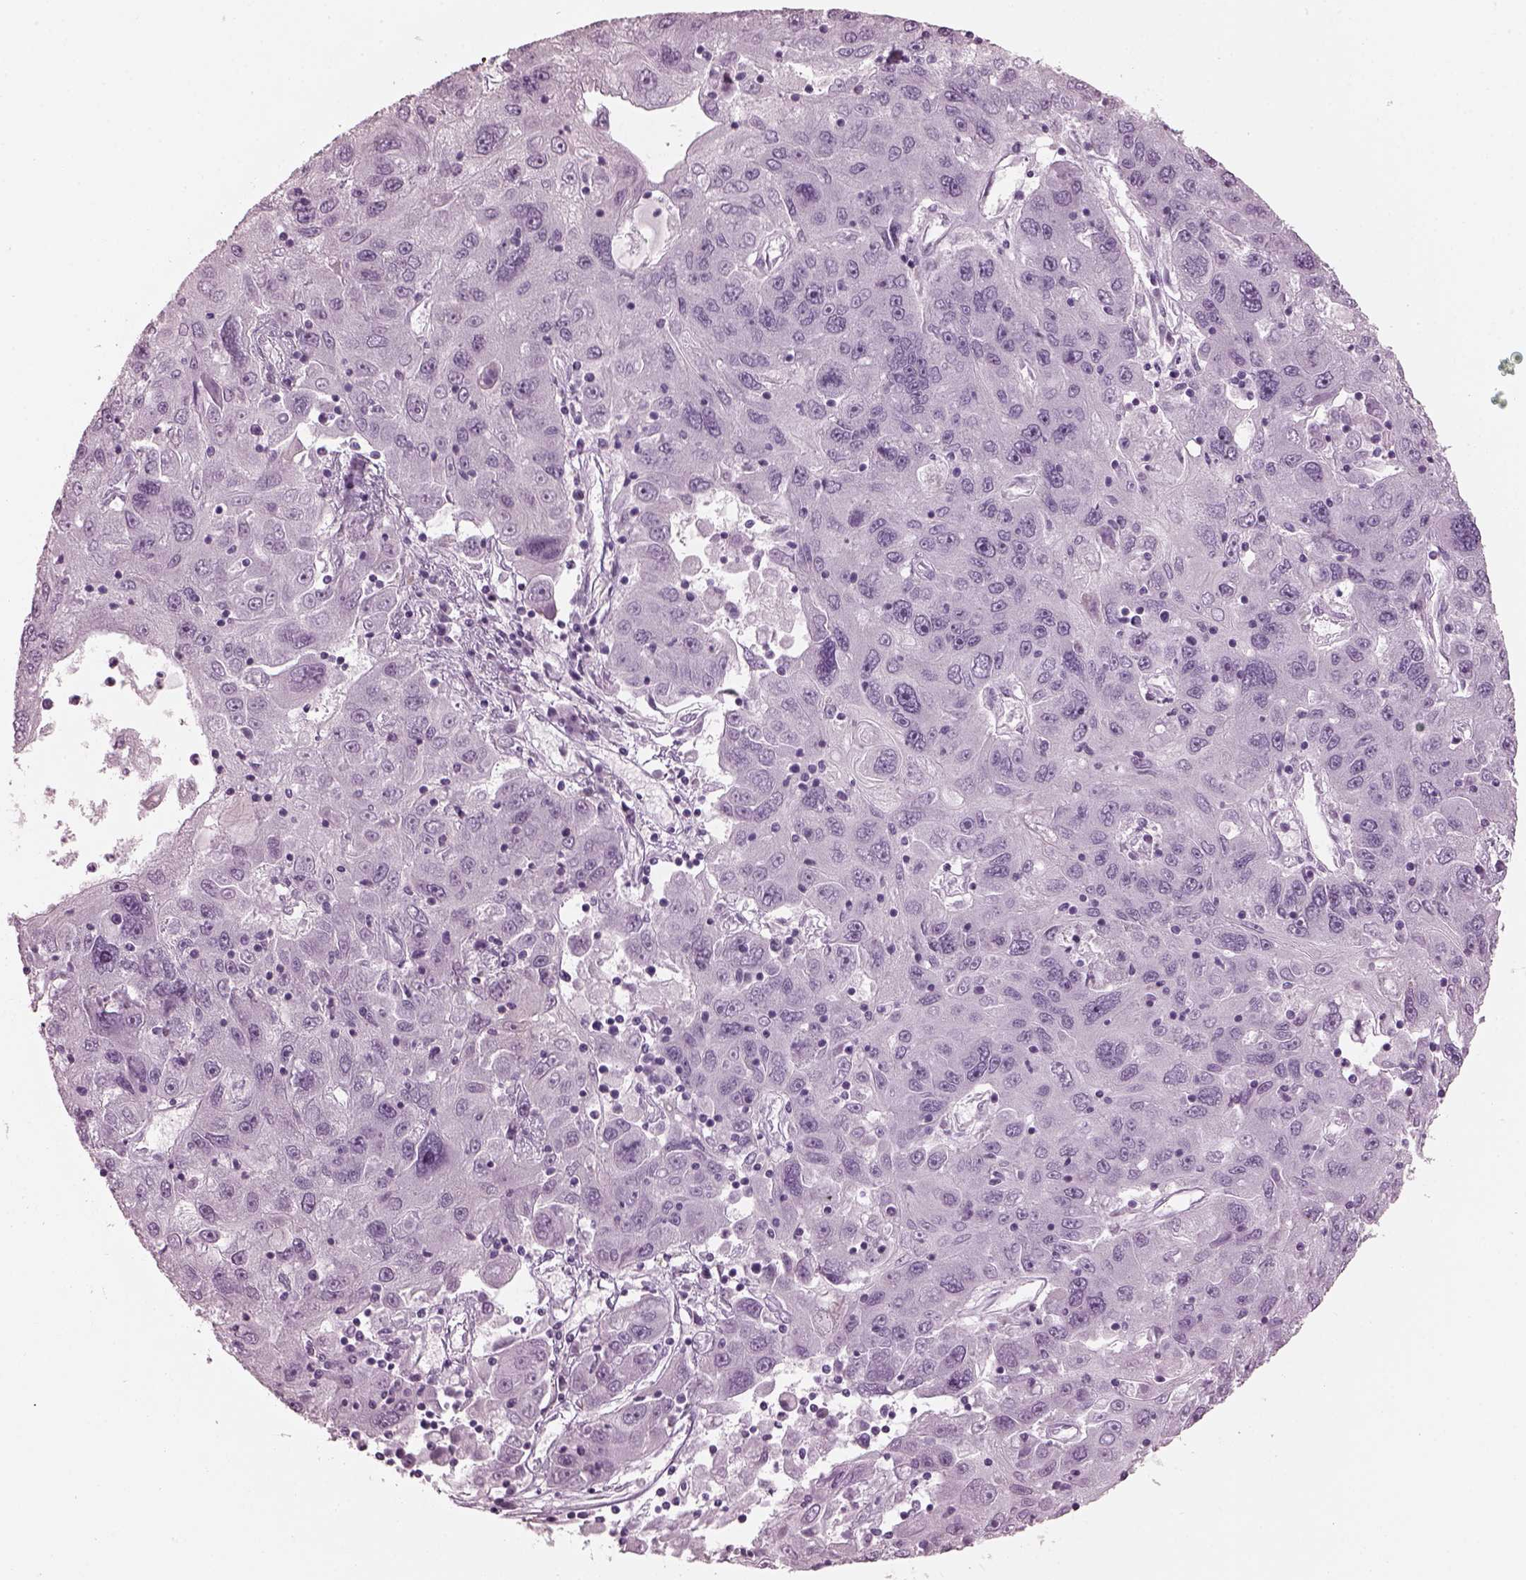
{"staining": {"intensity": "negative", "quantity": "none", "location": "none"}, "tissue": "stomach cancer", "cell_type": "Tumor cells", "image_type": "cancer", "snomed": [{"axis": "morphology", "description": "Adenocarcinoma, NOS"}, {"axis": "topography", "description": "Stomach"}], "caption": "Protein analysis of stomach cancer shows no significant expression in tumor cells.", "gene": "HYDIN", "patient": {"sex": "male", "age": 56}}